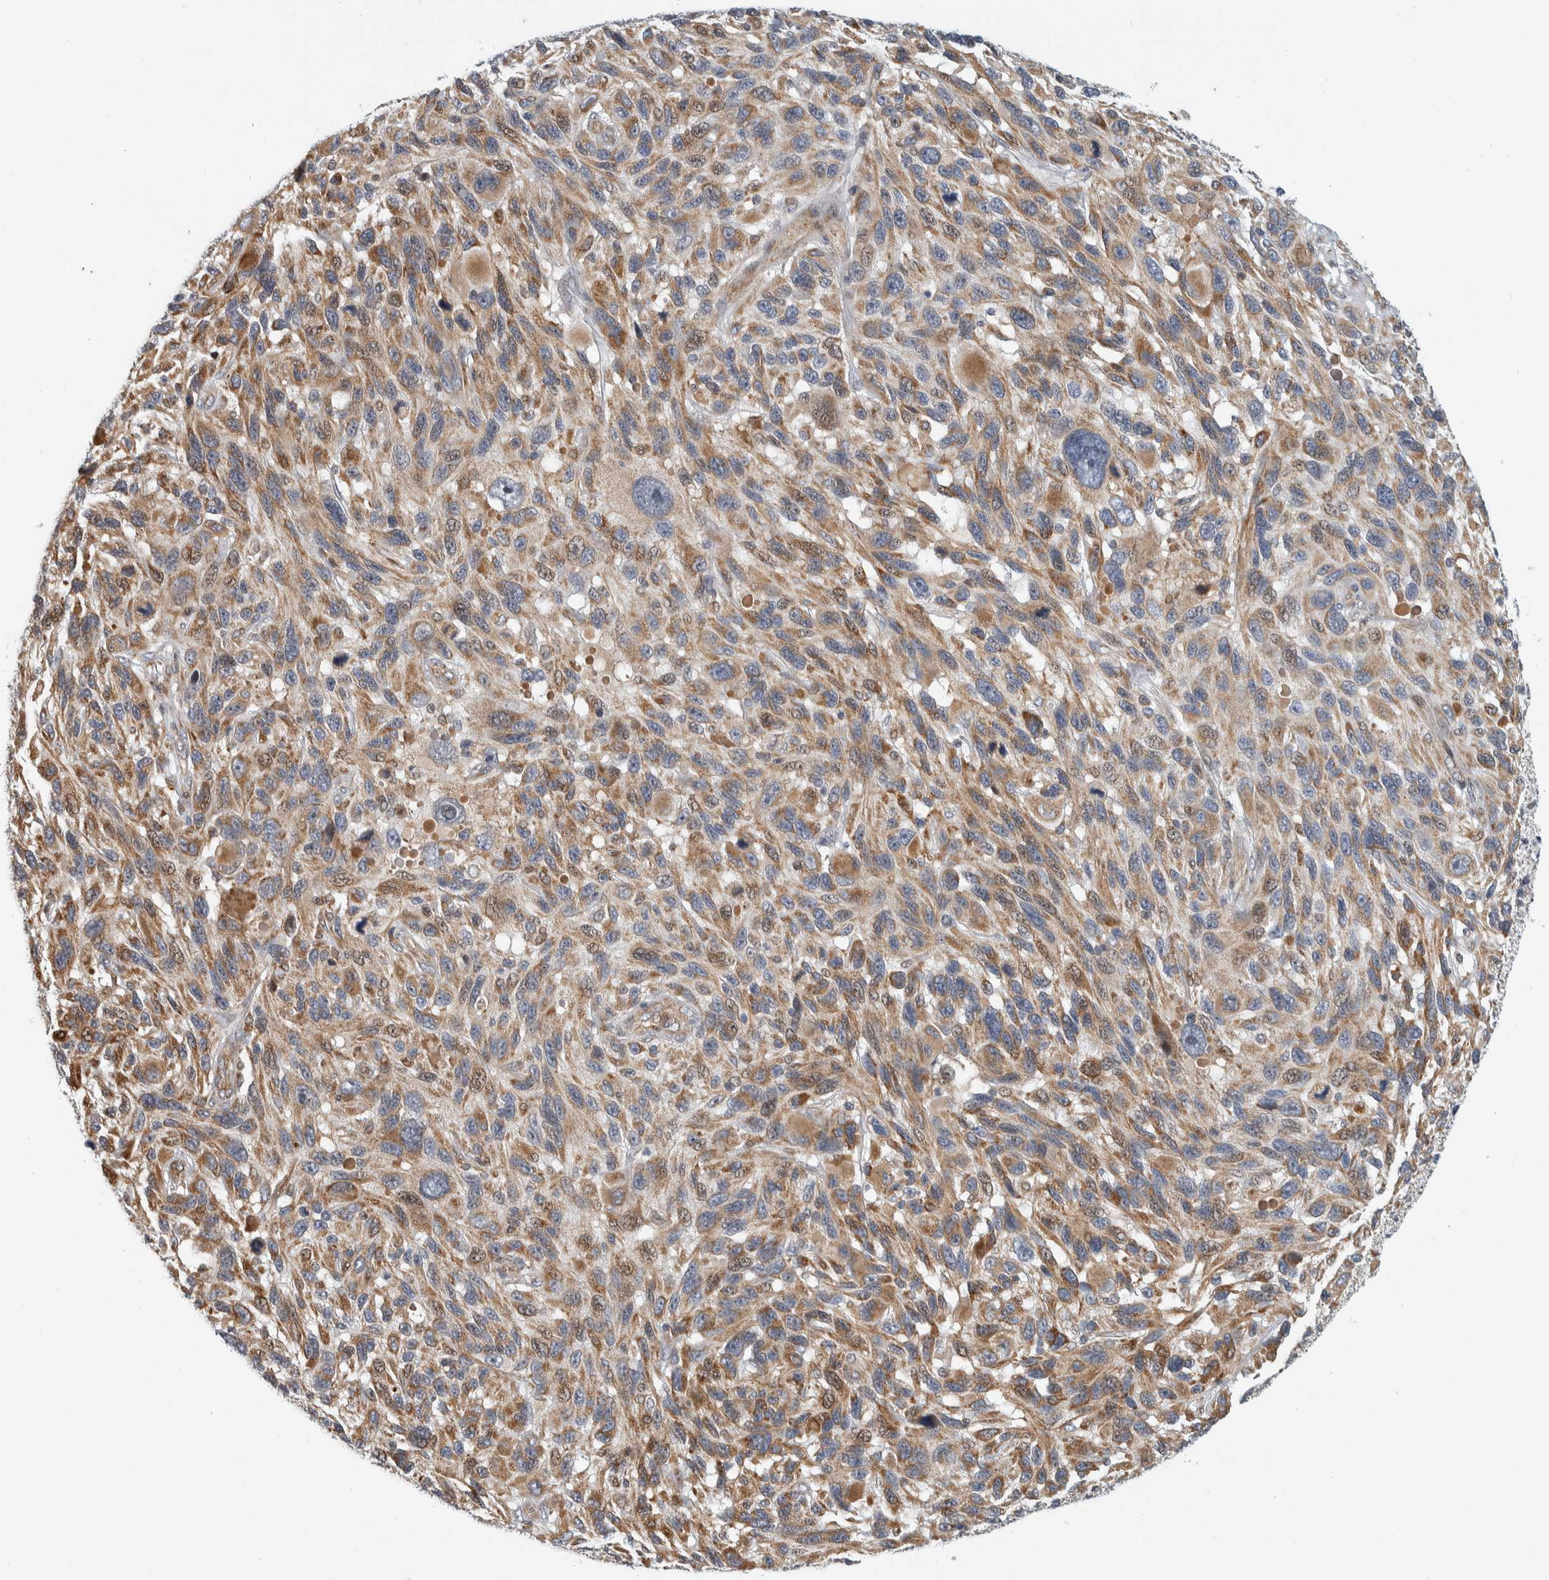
{"staining": {"intensity": "moderate", "quantity": ">75%", "location": "cytoplasmic/membranous"}, "tissue": "melanoma", "cell_type": "Tumor cells", "image_type": "cancer", "snomed": [{"axis": "morphology", "description": "Malignant melanoma, NOS"}, {"axis": "topography", "description": "Skin"}], "caption": "Malignant melanoma stained for a protein (brown) exhibits moderate cytoplasmic/membranous positive positivity in approximately >75% of tumor cells.", "gene": "AFP", "patient": {"sex": "male", "age": 53}}